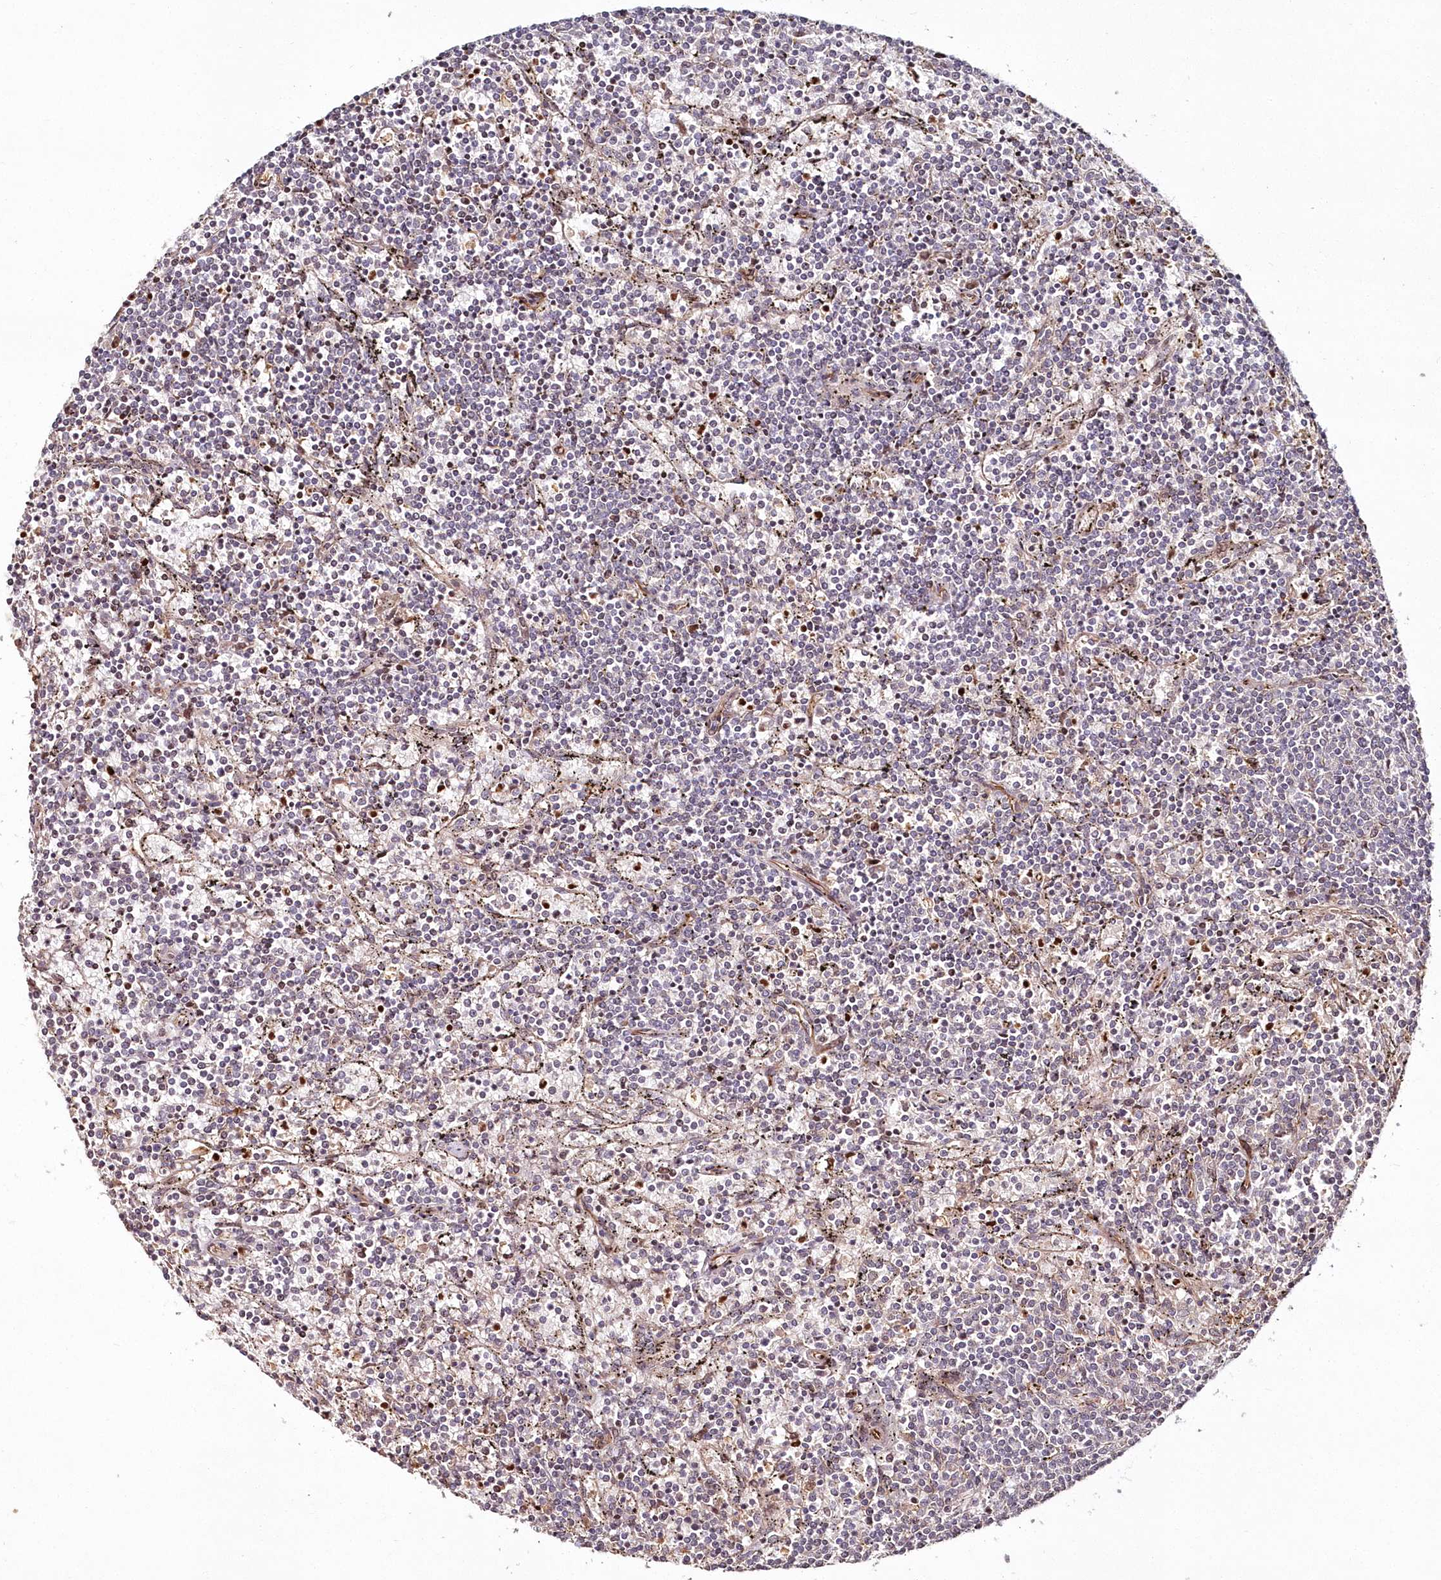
{"staining": {"intensity": "negative", "quantity": "none", "location": "none"}, "tissue": "lymphoma", "cell_type": "Tumor cells", "image_type": "cancer", "snomed": [{"axis": "morphology", "description": "Malignant lymphoma, non-Hodgkin's type, Low grade"}, {"axis": "topography", "description": "Spleen"}], "caption": "Photomicrograph shows no protein expression in tumor cells of malignant lymphoma, non-Hodgkin's type (low-grade) tissue.", "gene": "HYCC2", "patient": {"sex": "female", "age": 50}}